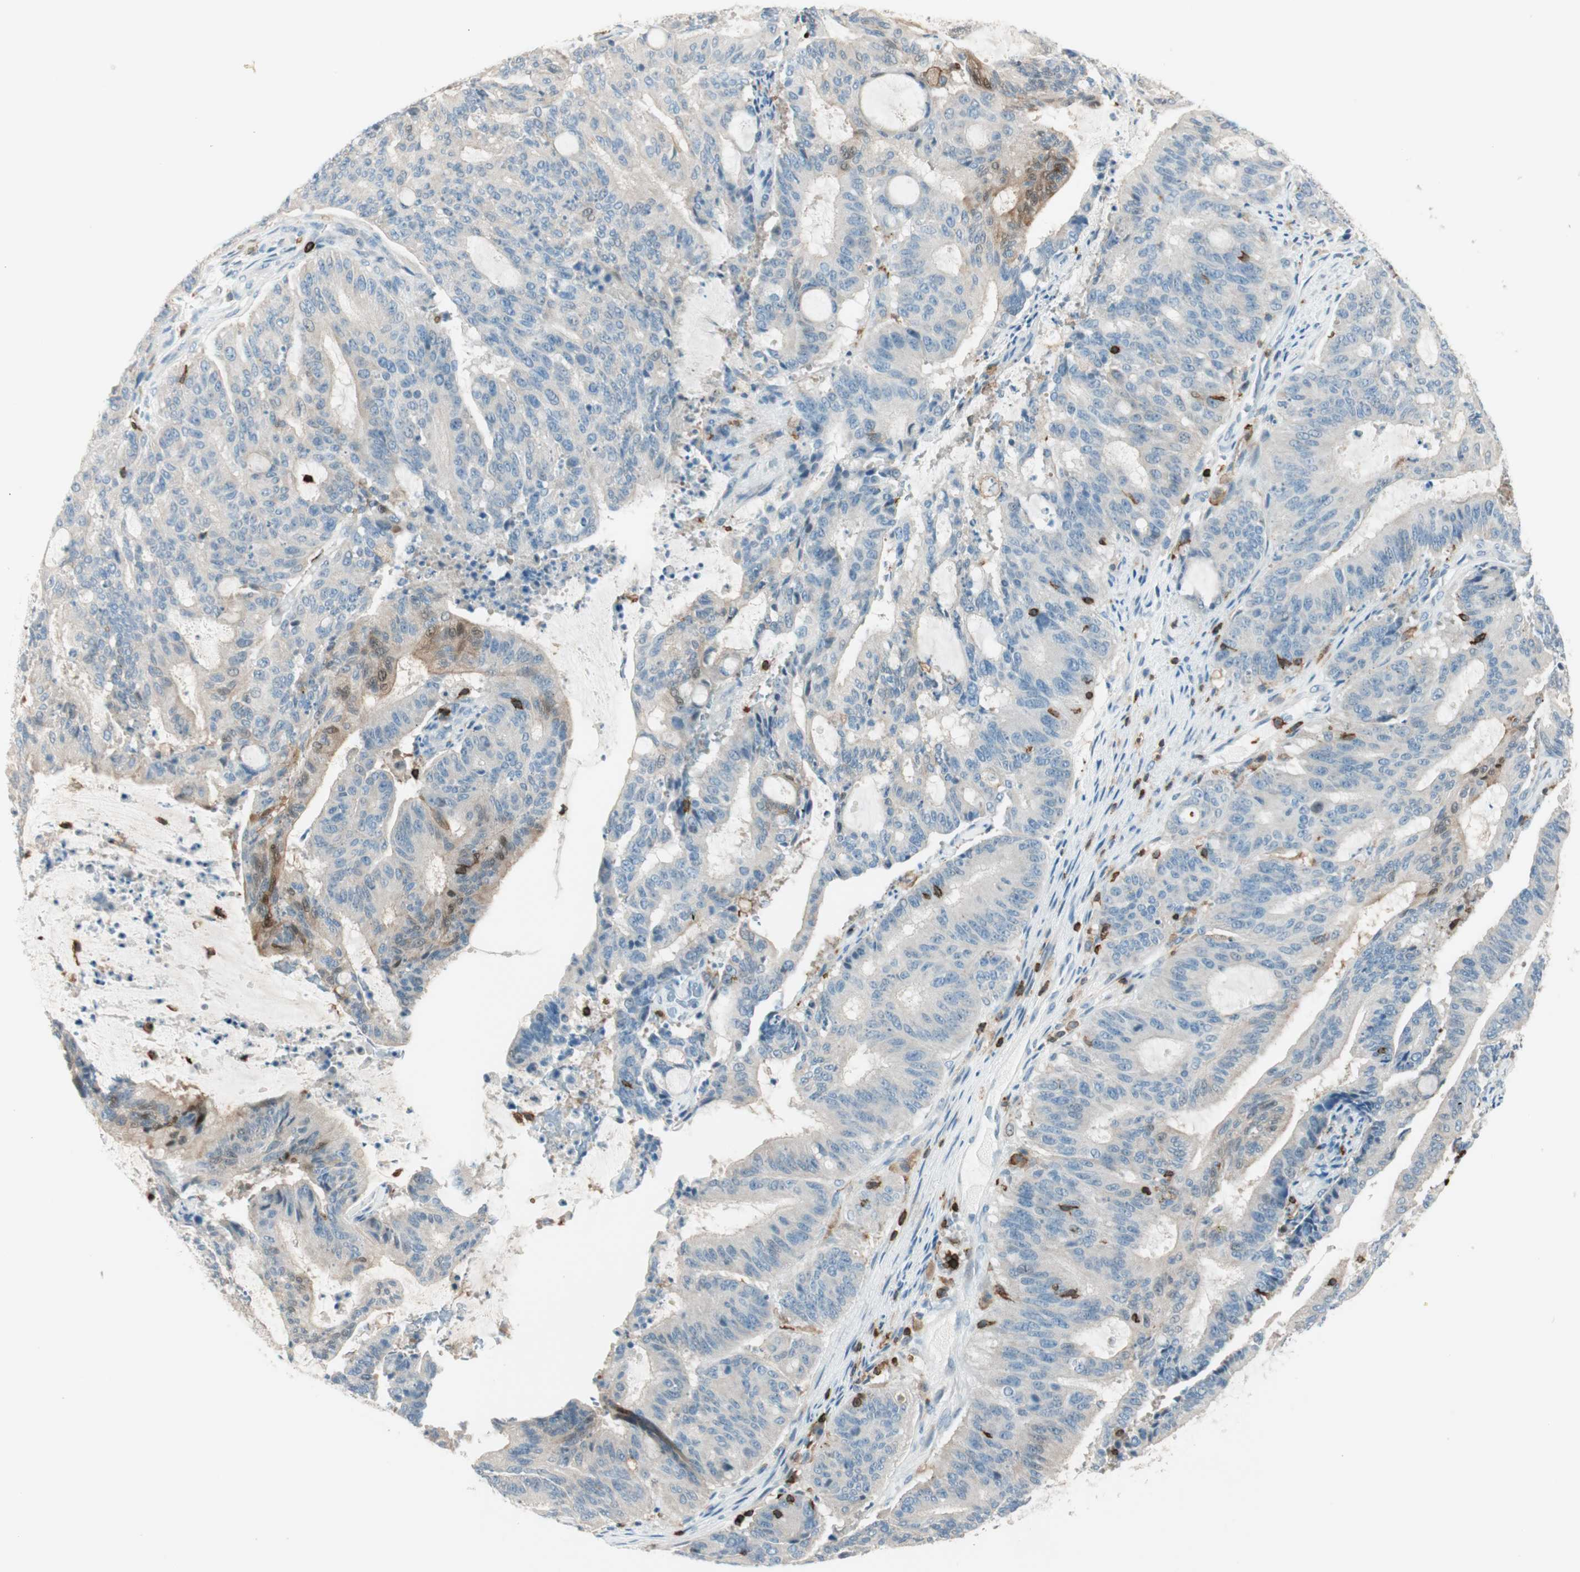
{"staining": {"intensity": "weak", "quantity": "25%-75%", "location": "cytoplasmic/membranous"}, "tissue": "liver cancer", "cell_type": "Tumor cells", "image_type": "cancer", "snomed": [{"axis": "morphology", "description": "Cholangiocarcinoma"}, {"axis": "topography", "description": "Liver"}], "caption": "The immunohistochemical stain highlights weak cytoplasmic/membranous expression in tumor cells of liver cancer tissue. The staining was performed using DAB, with brown indicating positive protein expression. Nuclei are stained blue with hematoxylin.", "gene": "HPGD", "patient": {"sex": "female", "age": 73}}